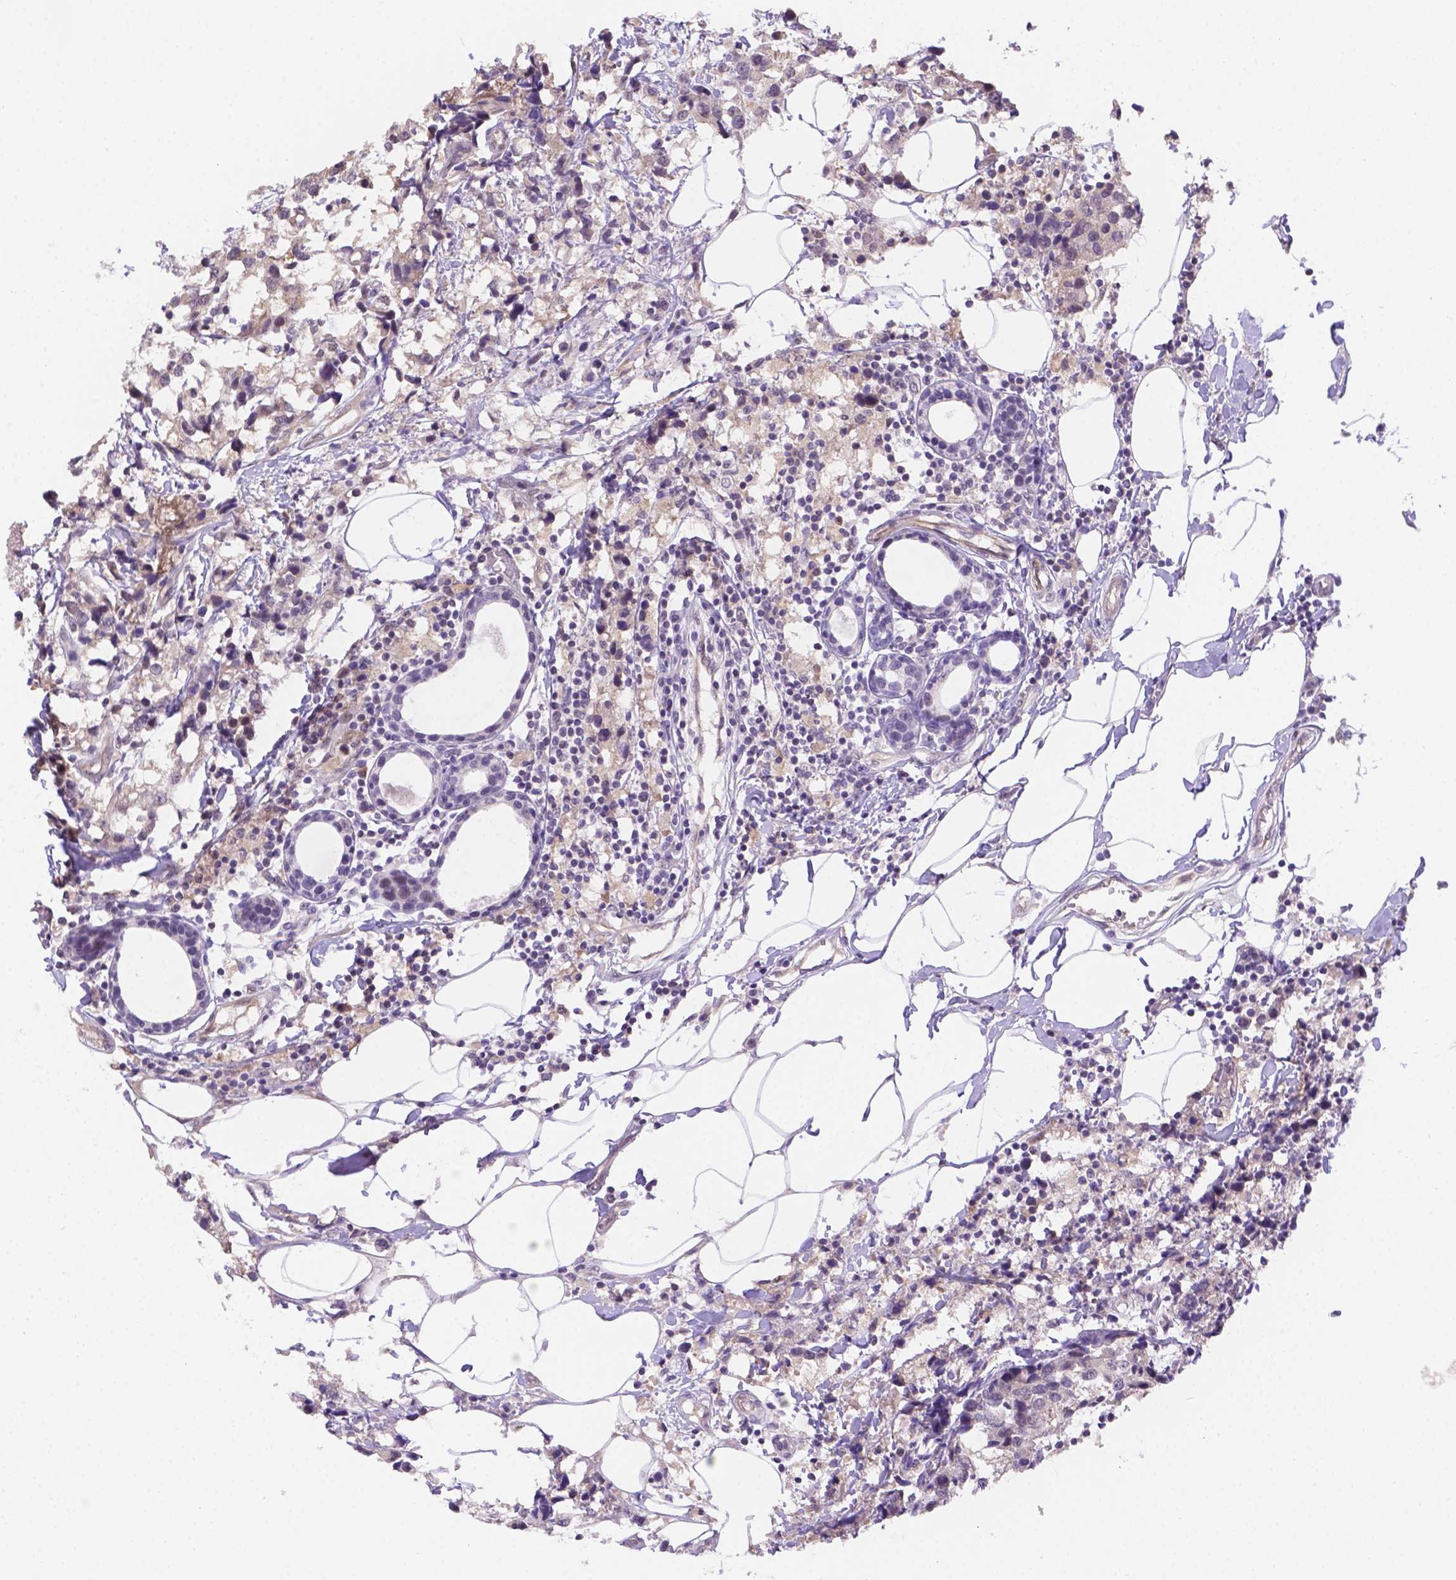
{"staining": {"intensity": "negative", "quantity": "none", "location": "none"}, "tissue": "breast cancer", "cell_type": "Tumor cells", "image_type": "cancer", "snomed": [{"axis": "morphology", "description": "Lobular carcinoma"}, {"axis": "topography", "description": "Breast"}], "caption": "A photomicrograph of breast cancer stained for a protein exhibits no brown staining in tumor cells.", "gene": "NXPE2", "patient": {"sex": "female", "age": 59}}